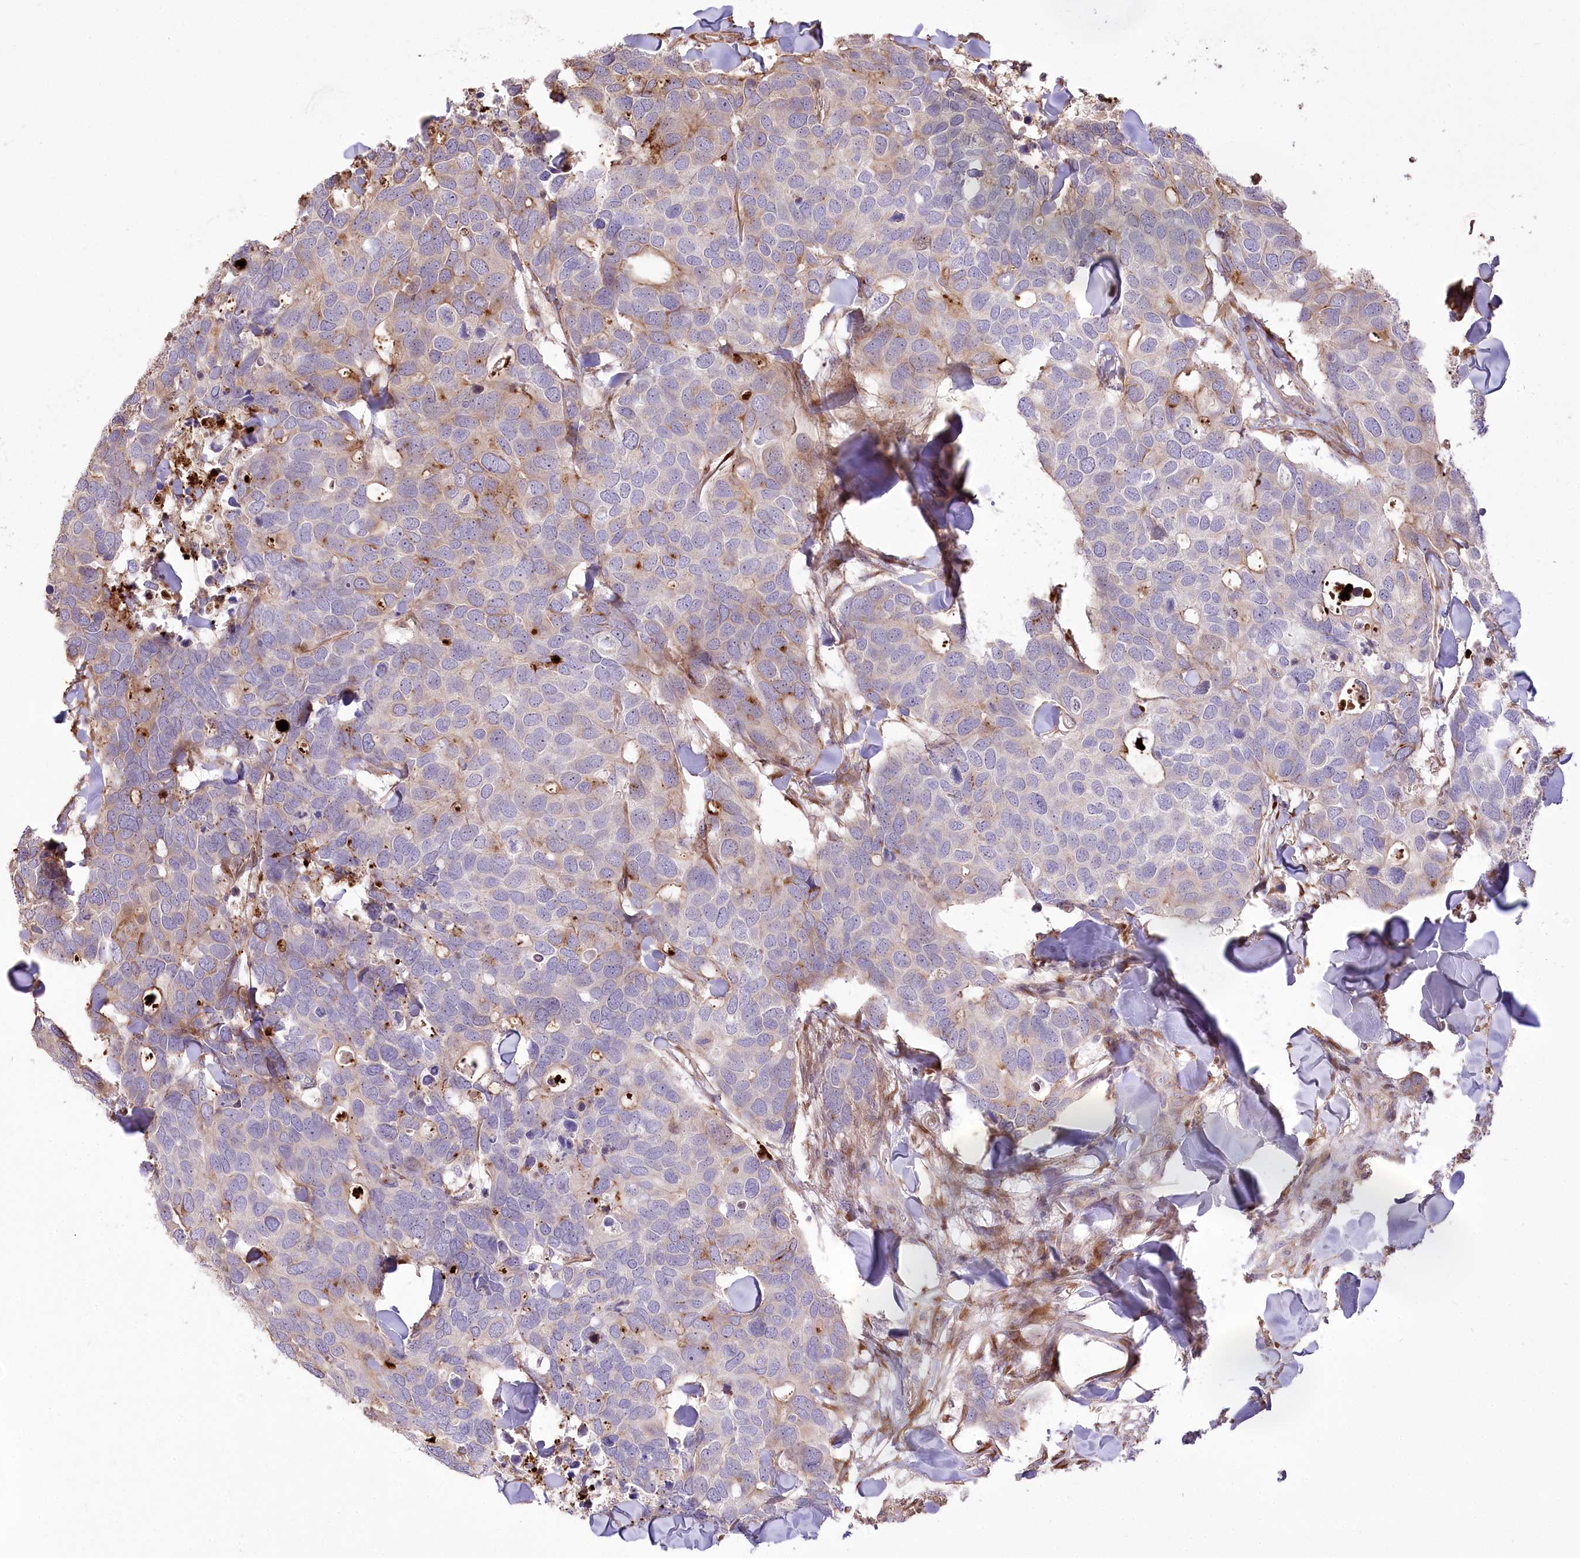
{"staining": {"intensity": "weak", "quantity": "<25%", "location": "cytoplasmic/membranous"}, "tissue": "breast cancer", "cell_type": "Tumor cells", "image_type": "cancer", "snomed": [{"axis": "morphology", "description": "Duct carcinoma"}, {"axis": "topography", "description": "Breast"}], "caption": "High magnification brightfield microscopy of intraductal carcinoma (breast) stained with DAB (brown) and counterstained with hematoxylin (blue): tumor cells show no significant positivity.", "gene": "RNF24", "patient": {"sex": "female", "age": 83}}